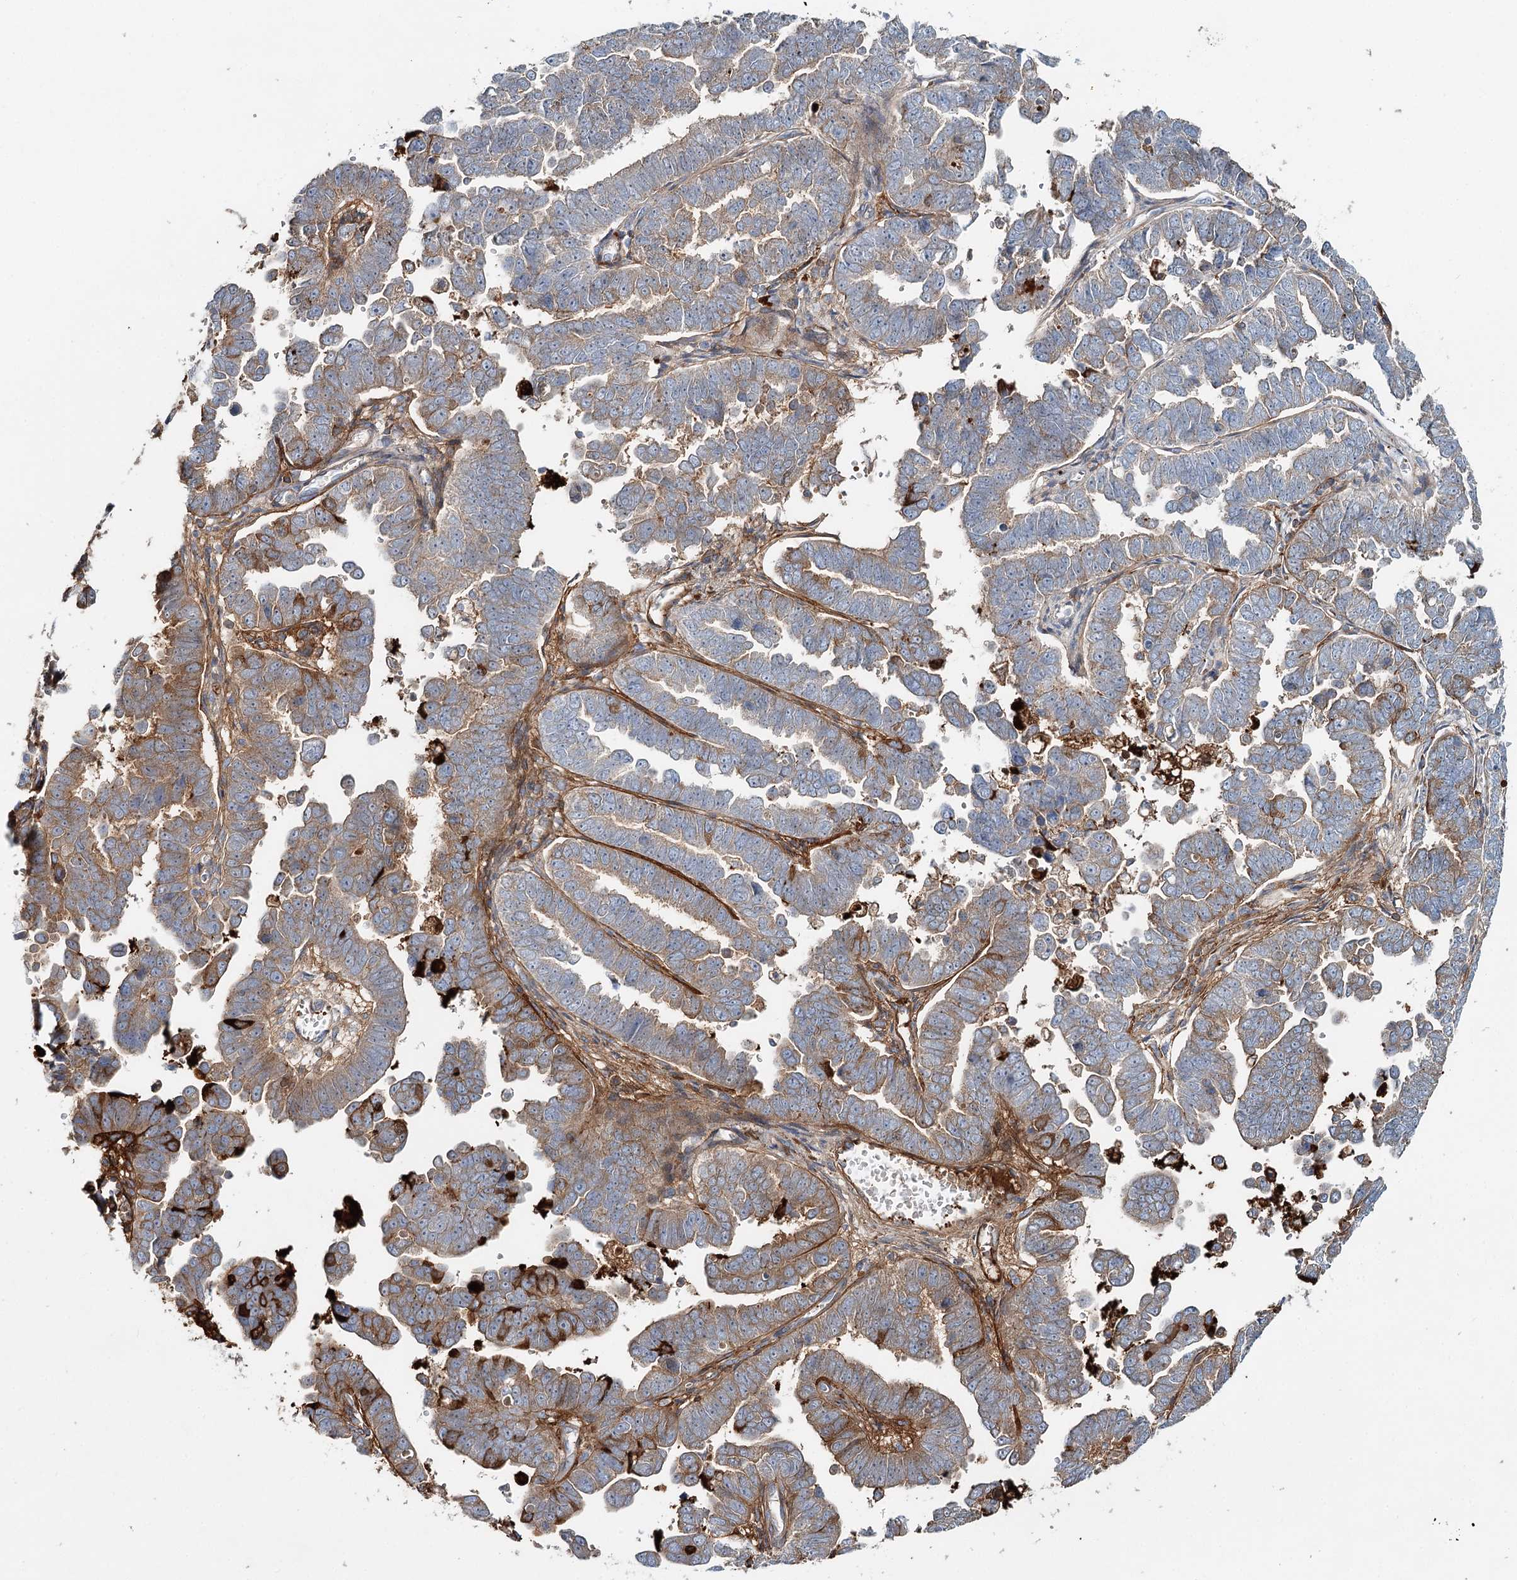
{"staining": {"intensity": "moderate", "quantity": "<25%", "location": "cytoplasmic/membranous"}, "tissue": "endometrial cancer", "cell_type": "Tumor cells", "image_type": "cancer", "snomed": [{"axis": "morphology", "description": "Adenocarcinoma, NOS"}, {"axis": "topography", "description": "Endometrium"}], "caption": "Tumor cells display low levels of moderate cytoplasmic/membranous staining in about <25% of cells in human endometrial cancer (adenocarcinoma). Using DAB (brown) and hematoxylin (blue) stains, captured at high magnification using brightfield microscopy.", "gene": "ALKBH8", "patient": {"sex": "female", "age": 75}}